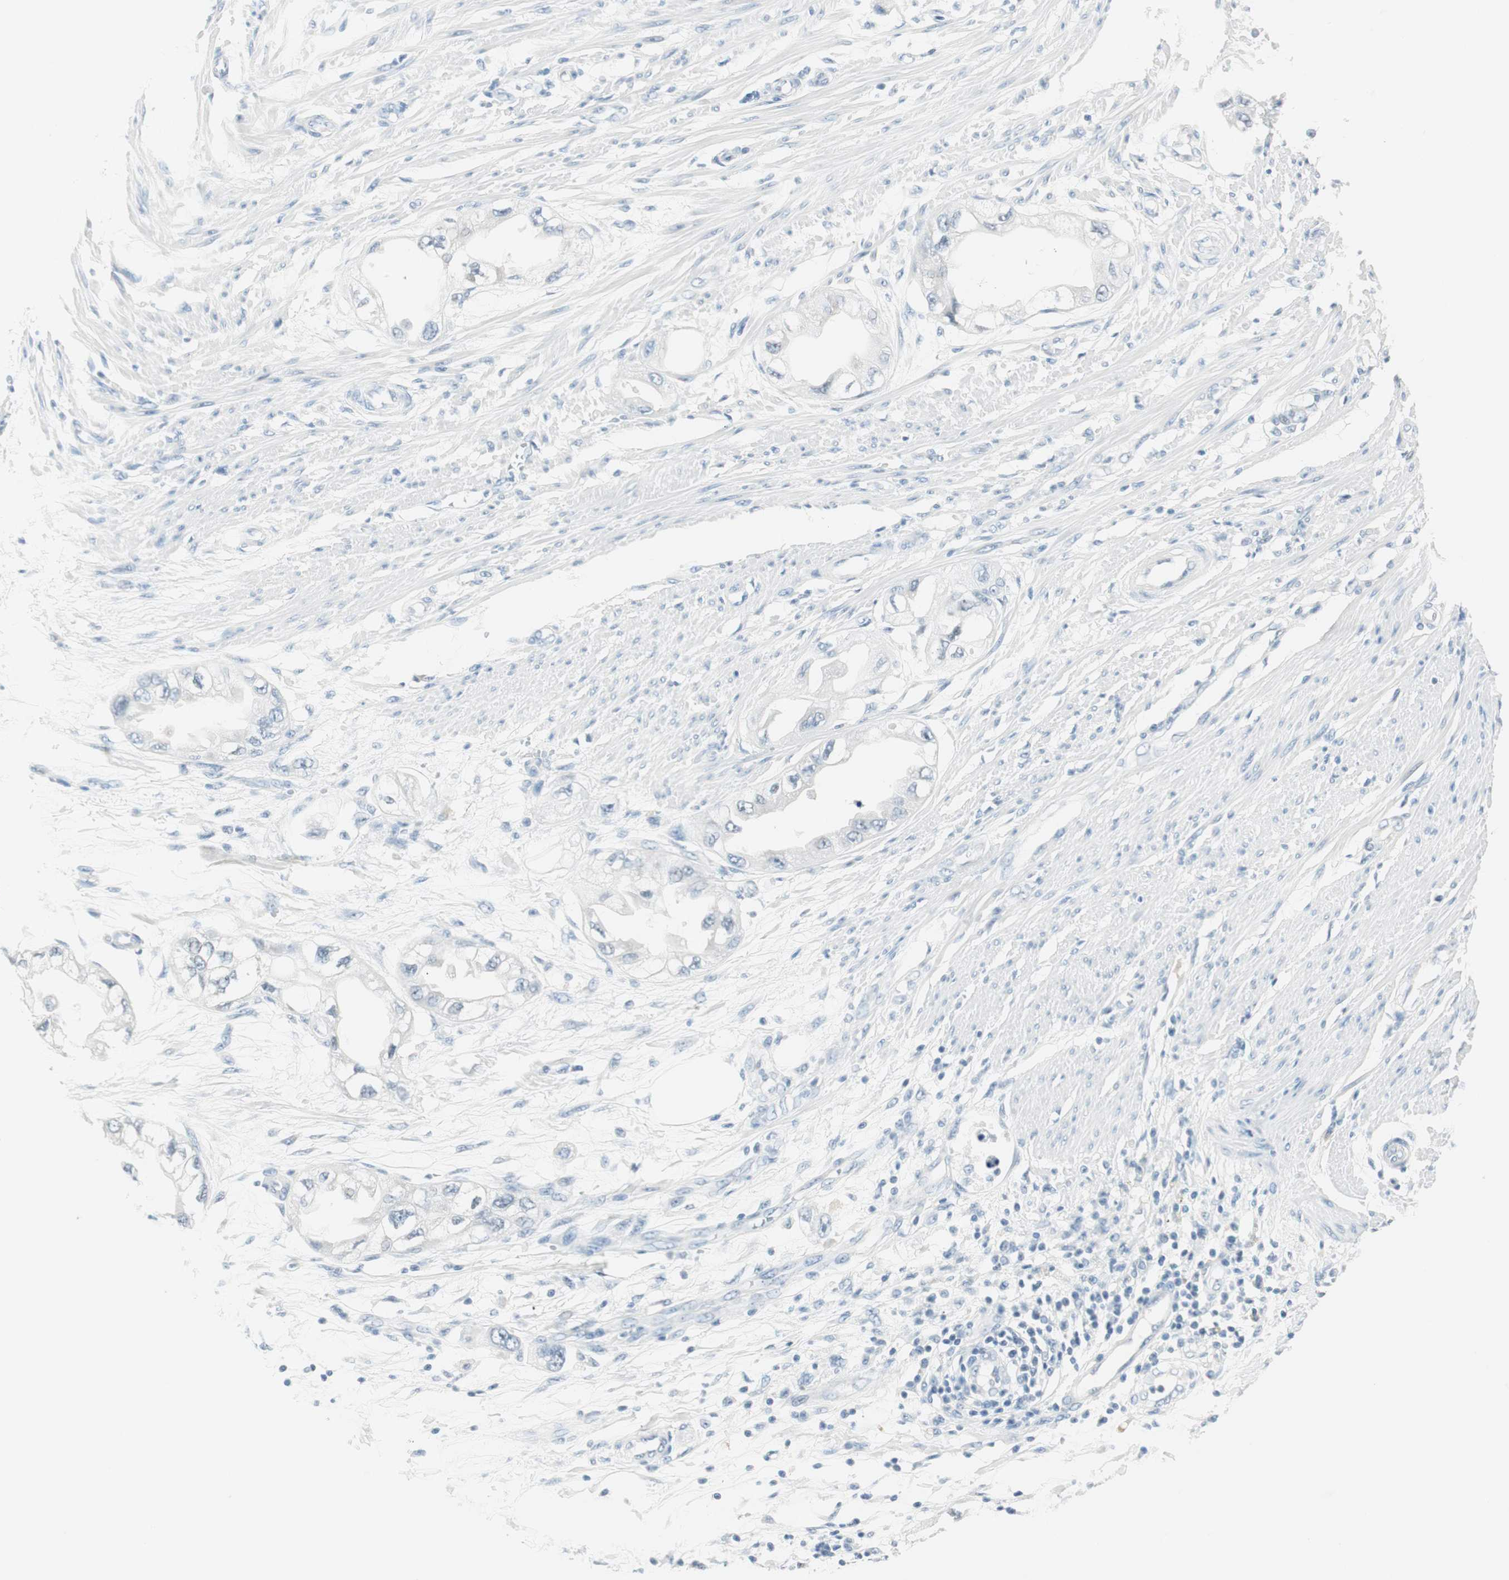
{"staining": {"intensity": "negative", "quantity": "none", "location": "none"}, "tissue": "endometrial cancer", "cell_type": "Tumor cells", "image_type": "cancer", "snomed": [{"axis": "morphology", "description": "Adenocarcinoma, NOS"}, {"axis": "topography", "description": "Endometrium"}], "caption": "Immunohistochemistry histopathology image of human endometrial cancer stained for a protein (brown), which reveals no positivity in tumor cells.", "gene": "HOXB13", "patient": {"sex": "female", "age": 67}}